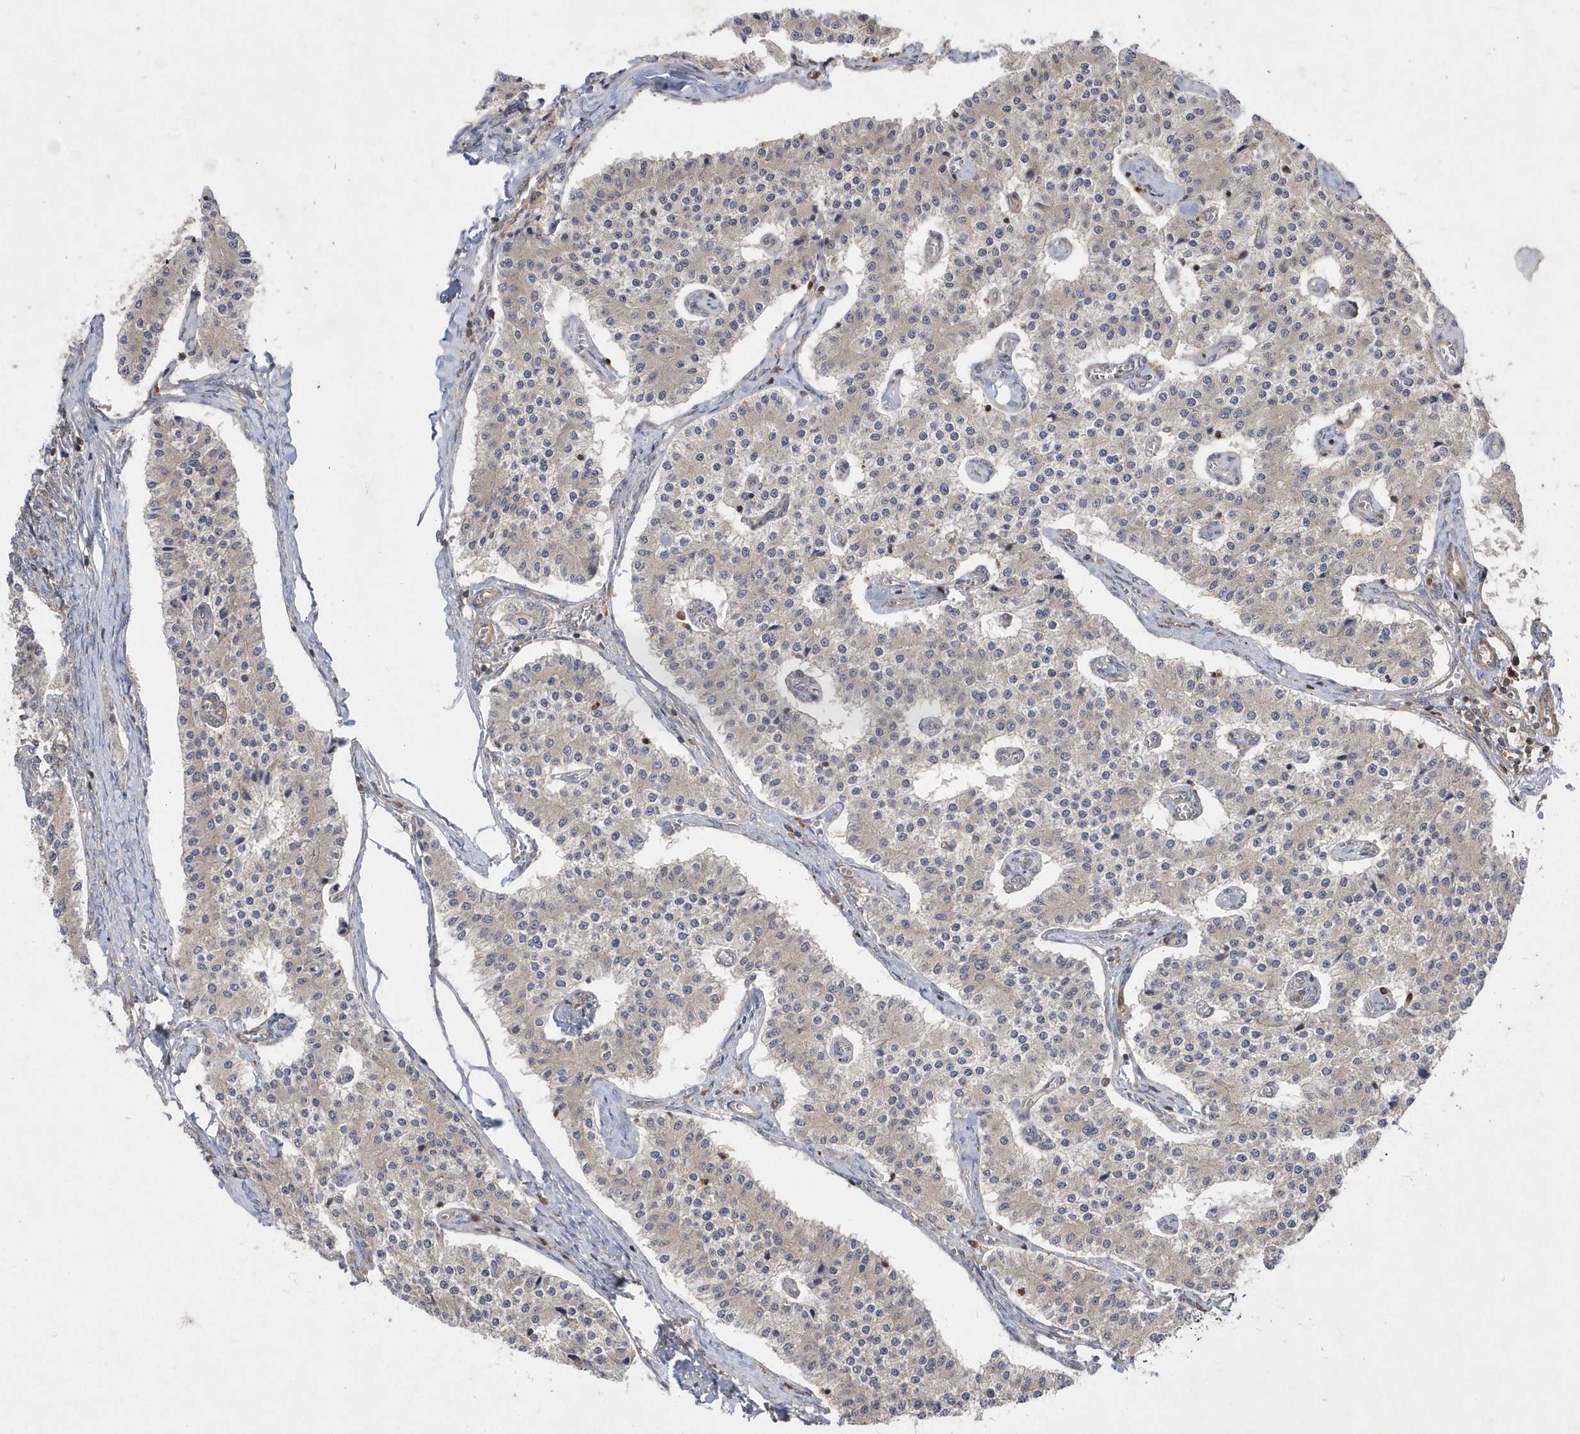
{"staining": {"intensity": "negative", "quantity": "none", "location": "none"}, "tissue": "carcinoid", "cell_type": "Tumor cells", "image_type": "cancer", "snomed": [{"axis": "morphology", "description": "Carcinoid, malignant, NOS"}, {"axis": "topography", "description": "Colon"}], "caption": "Immunohistochemical staining of human carcinoid displays no significant staining in tumor cells. (Immunohistochemistry, brightfield microscopy, high magnification).", "gene": "GFM2", "patient": {"sex": "female", "age": 52}}